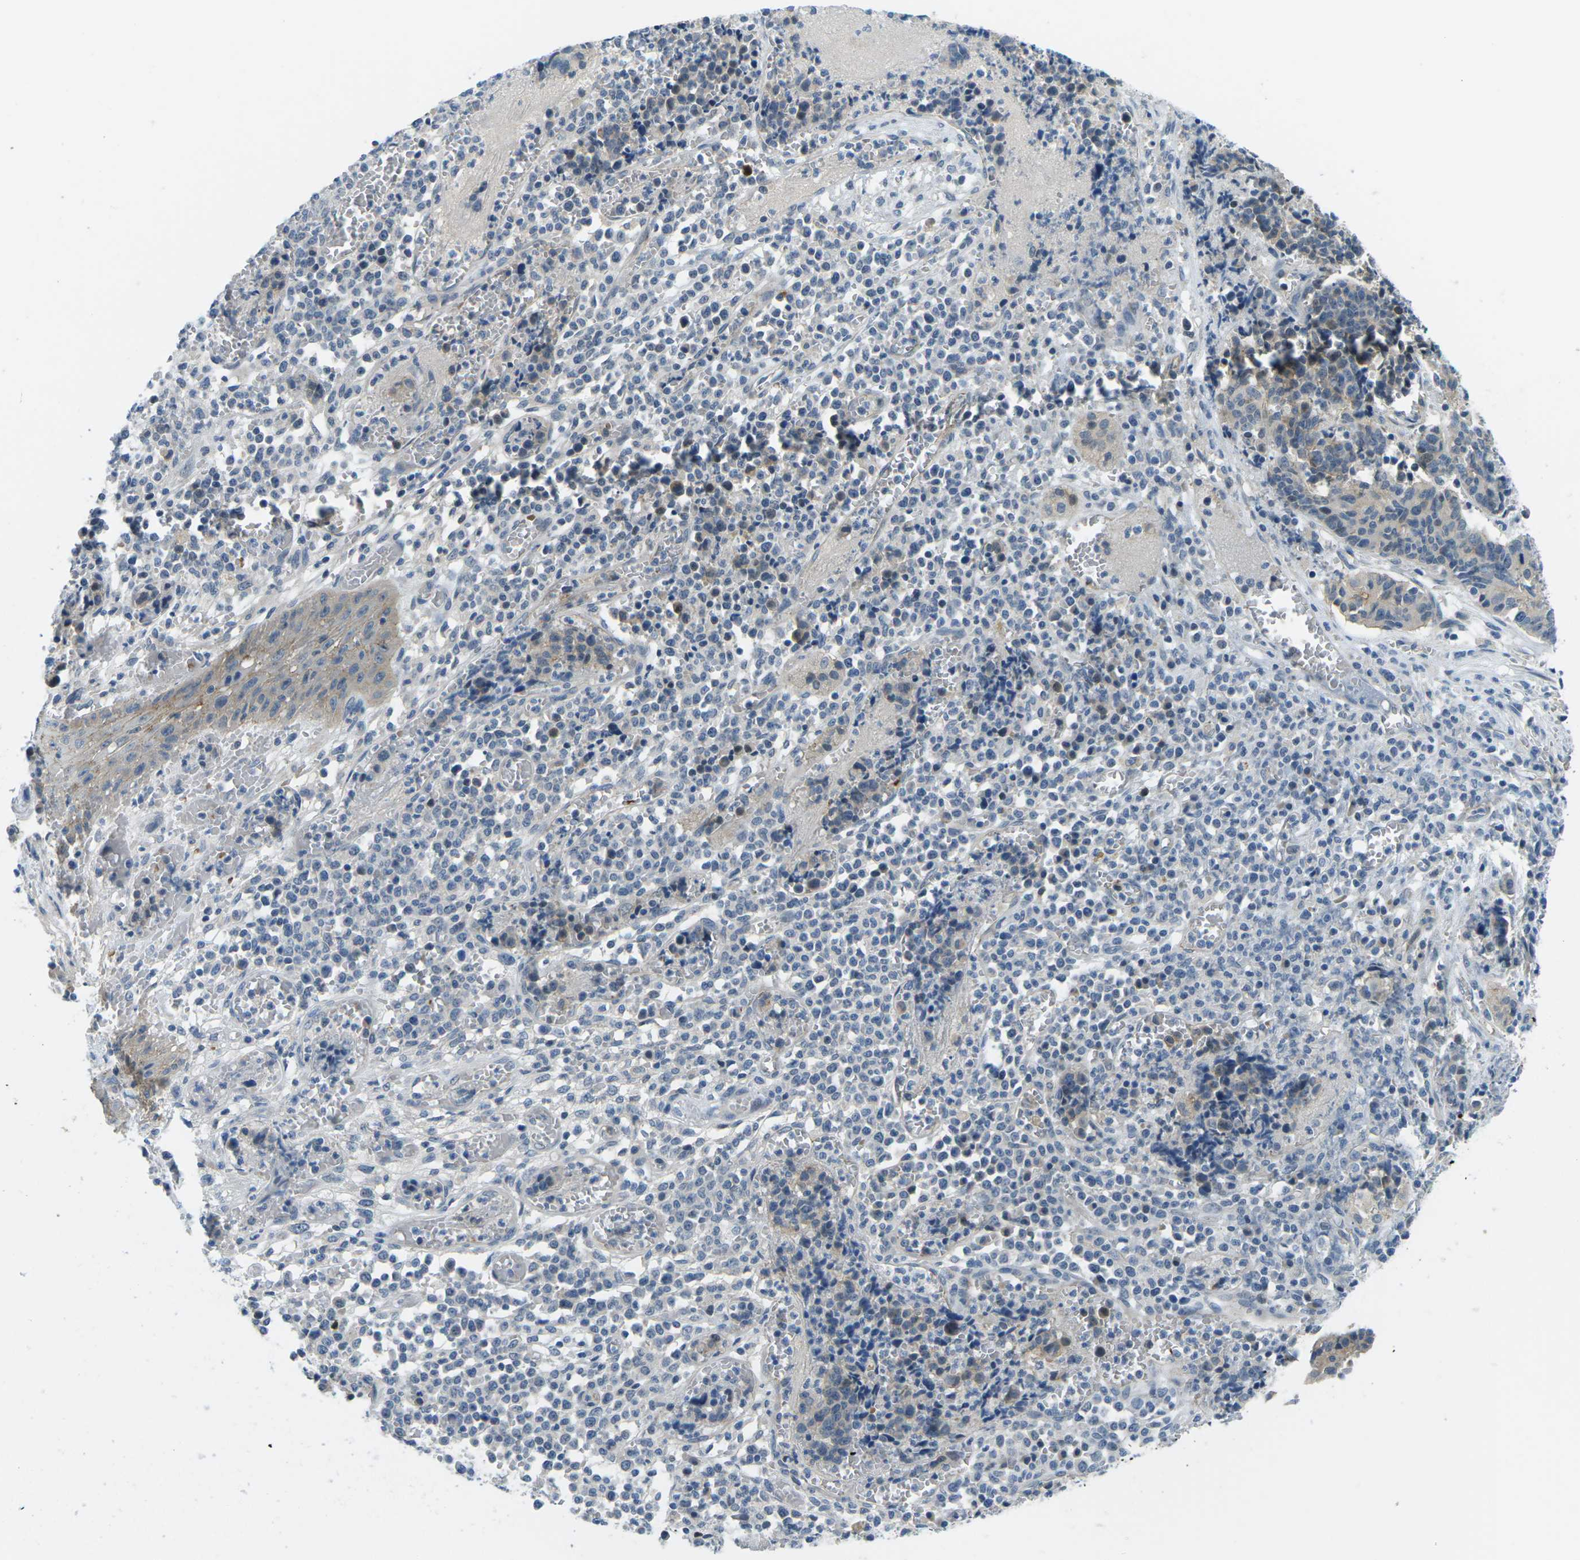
{"staining": {"intensity": "negative", "quantity": "none", "location": "none"}, "tissue": "cervical cancer", "cell_type": "Tumor cells", "image_type": "cancer", "snomed": [{"axis": "morphology", "description": "Squamous cell carcinoma, NOS"}, {"axis": "topography", "description": "Cervix"}], "caption": "Tumor cells are negative for brown protein staining in squamous cell carcinoma (cervical). (DAB immunohistochemistry (IHC), high magnification).", "gene": "CTNND1", "patient": {"sex": "female", "age": 35}}